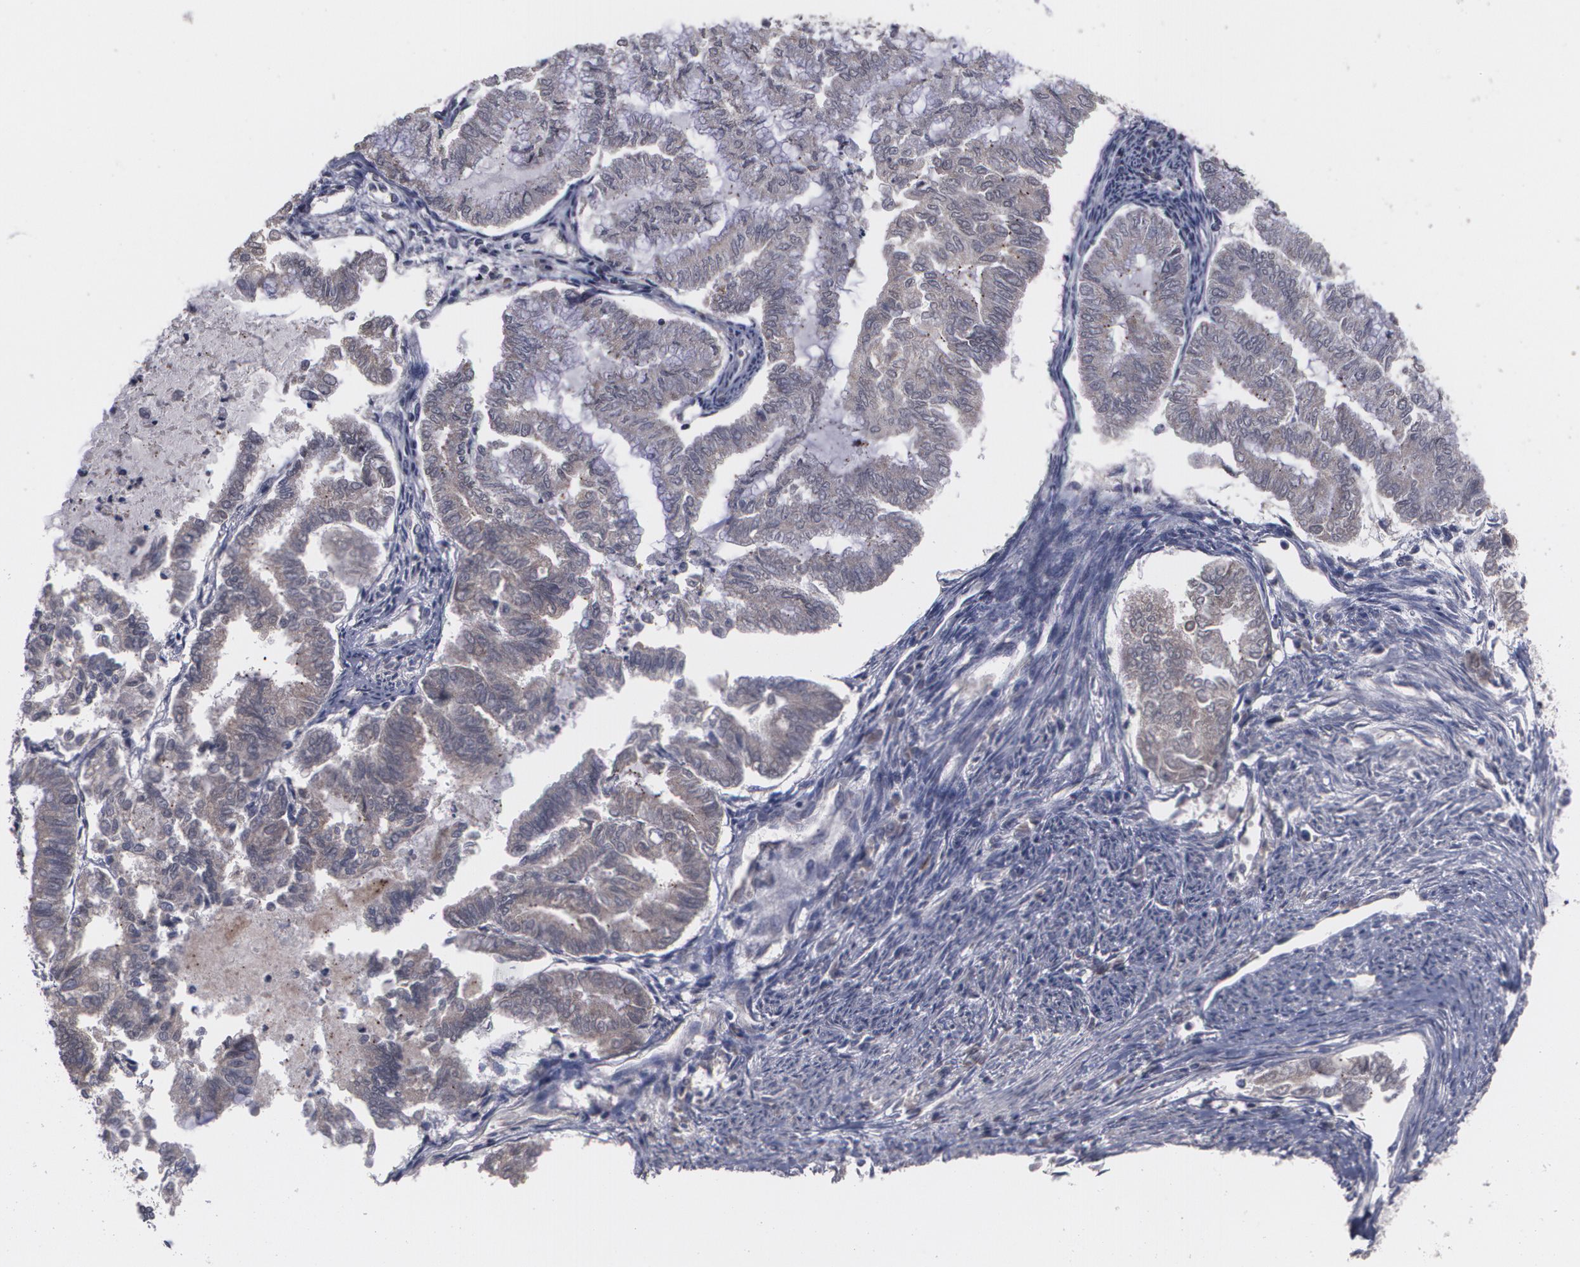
{"staining": {"intensity": "moderate", "quantity": ">75%", "location": "cytoplasmic/membranous"}, "tissue": "endometrial cancer", "cell_type": "Tumor cells", "image_type": "cancer", "snomed": [{"axis": "morphology", "description": "Adenocarcinoma, NOS"}, {"axis": "topography", "description": "Endometrium"}], "caption": "Immunohistochemical staining of endometrial adenocarcinoma demonstrates medium levels of moderate cytoplasmic/membranous protein expression in about >75% of tumor cells. The staining is performed using DAB brown chromogen to label protein expression. The nuclei are counter-stained blue using hematoxylin.", "gene": "ARF6", "patient": {"sex": "female", "age": 79}}